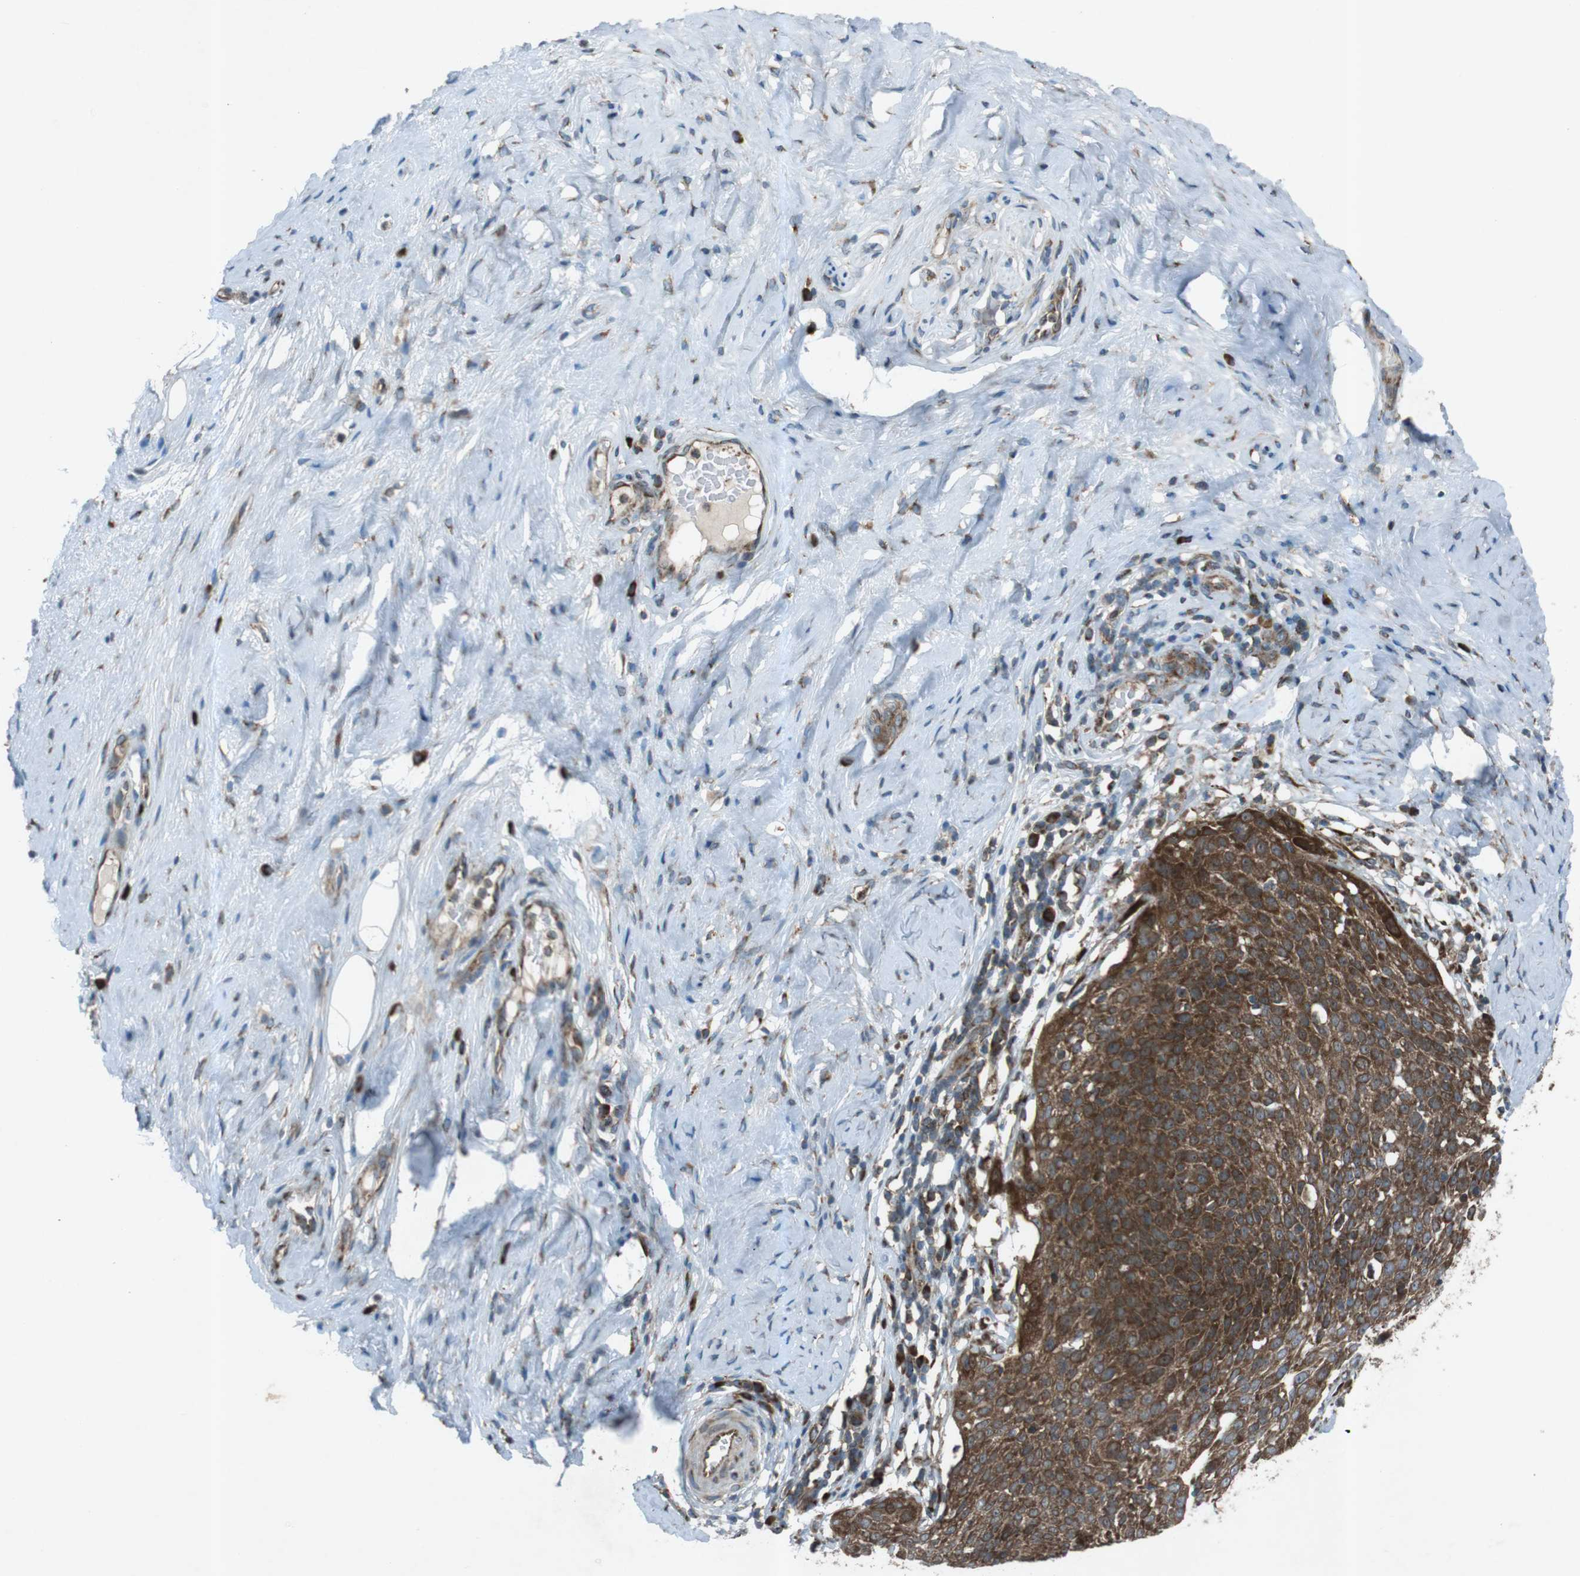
{"staining": {"intensity": "moderate", "quantity": ">75%", "location": "cytoplasmic/membranous"}, "tissue": "cervical cancer", "cell_type": "Tumor cells", "image_type": "cancer", "snomed": [{"axis": "morphology", "description": "Squamous cell carcinoma, NOS"}, {"axis": "topography", "description": "Cervix"}], "caption": "DAB immunohistochemical staining of human cervical cancer (squamous cell carcinoma) exhibits moderate cytoplasmic/membranous protein expression in about >75% of tumor cells.", "gene": "SLC41A1", "patient": {"sex": "female", "age": 51}}